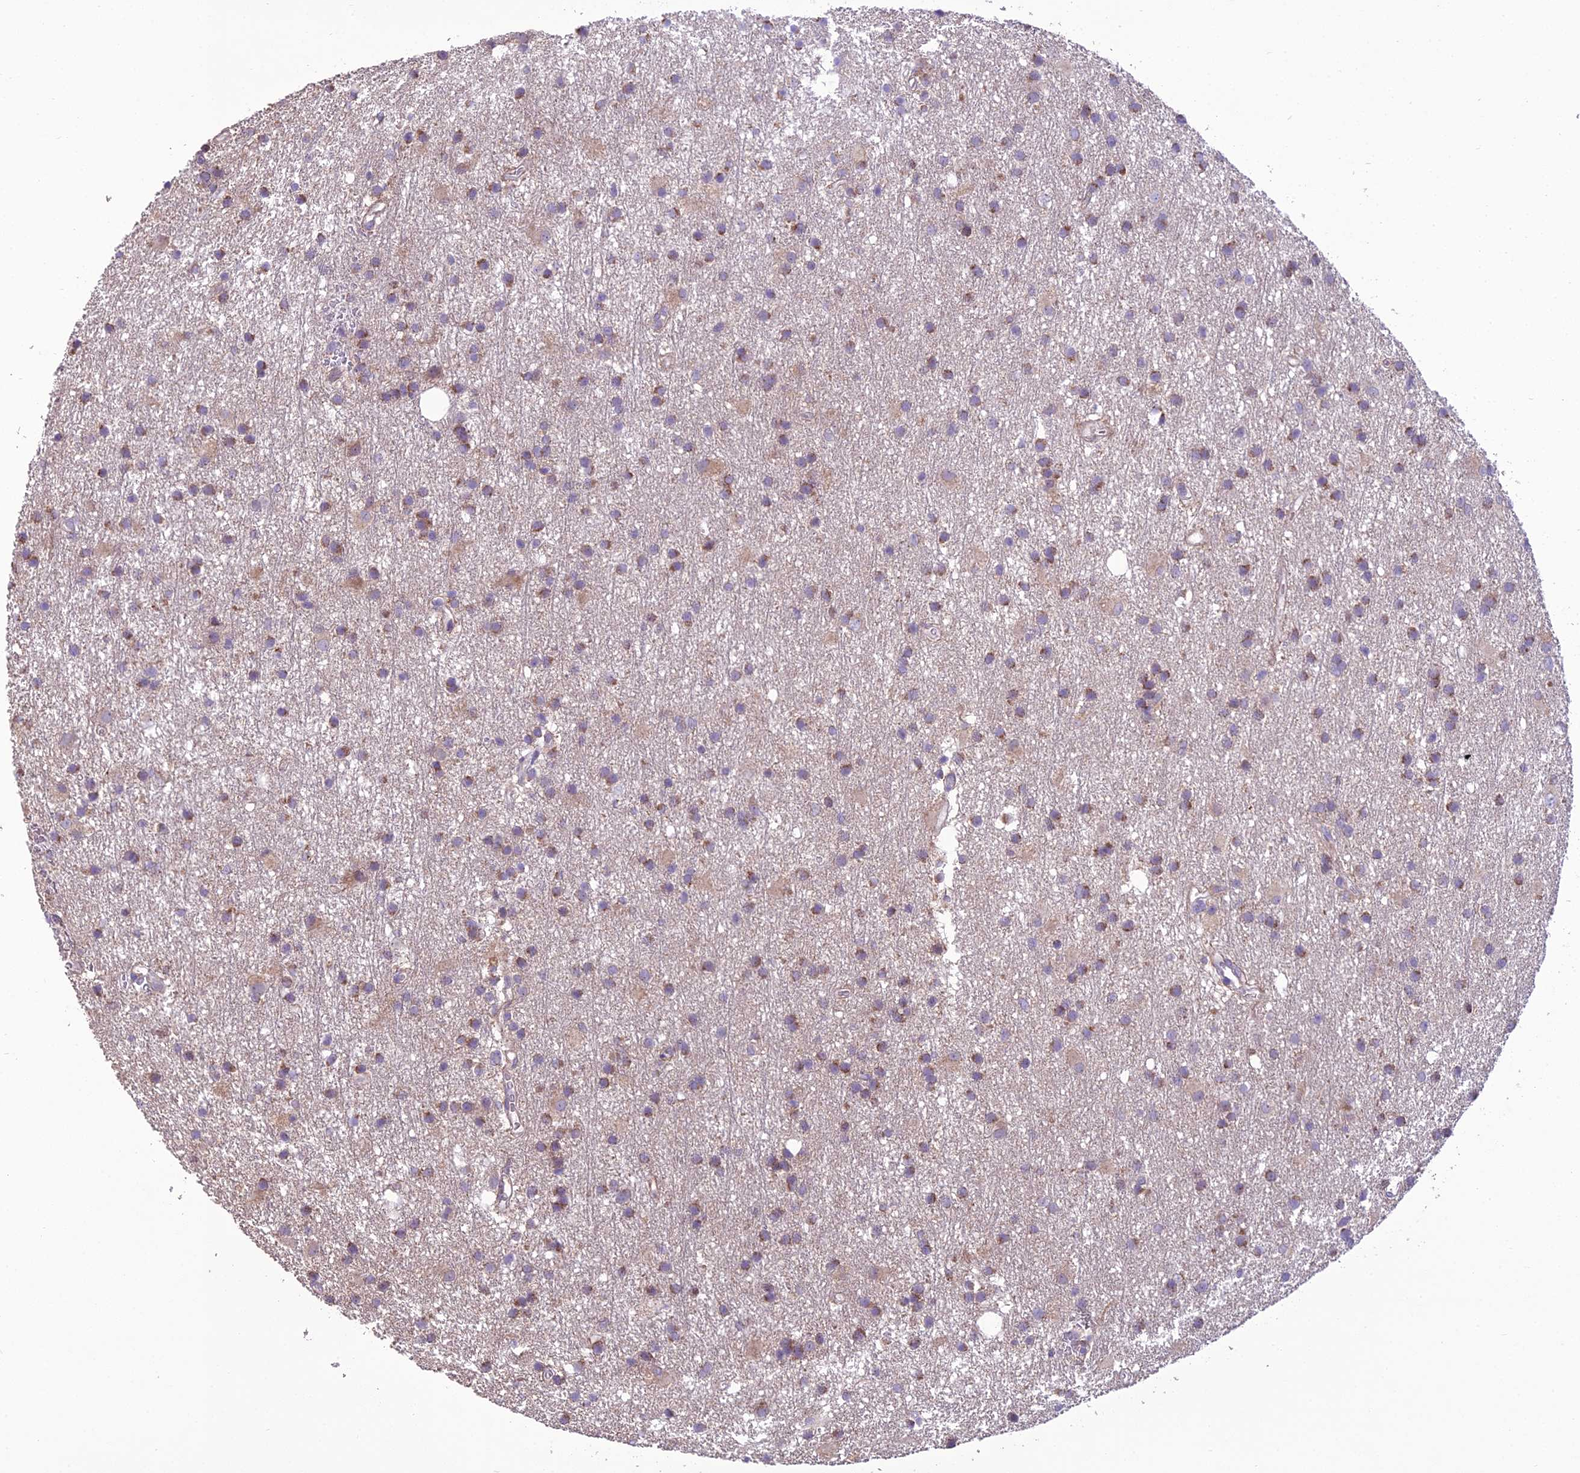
{"staining": {"intensity": "moderate", "quantity": "25%-75%", "location": "cytoplasmic/membranous"}, "tissue": "glioma", "cell_type": "Tumor cells", "image_type": "cancer", "snomed": [{"axis": "morphology", "description": "Glioma, malignant, High grade"}, {"axis": "topography", "description": "Brain"}], "caption": "Brown immunohistochemical staining in glioma exhibits moderate cytoplasmic/membranous expression in about 25%-75% of tumor cells.", "gene": "SCRT1", "patient": {"sex": "male", "age": 77}}